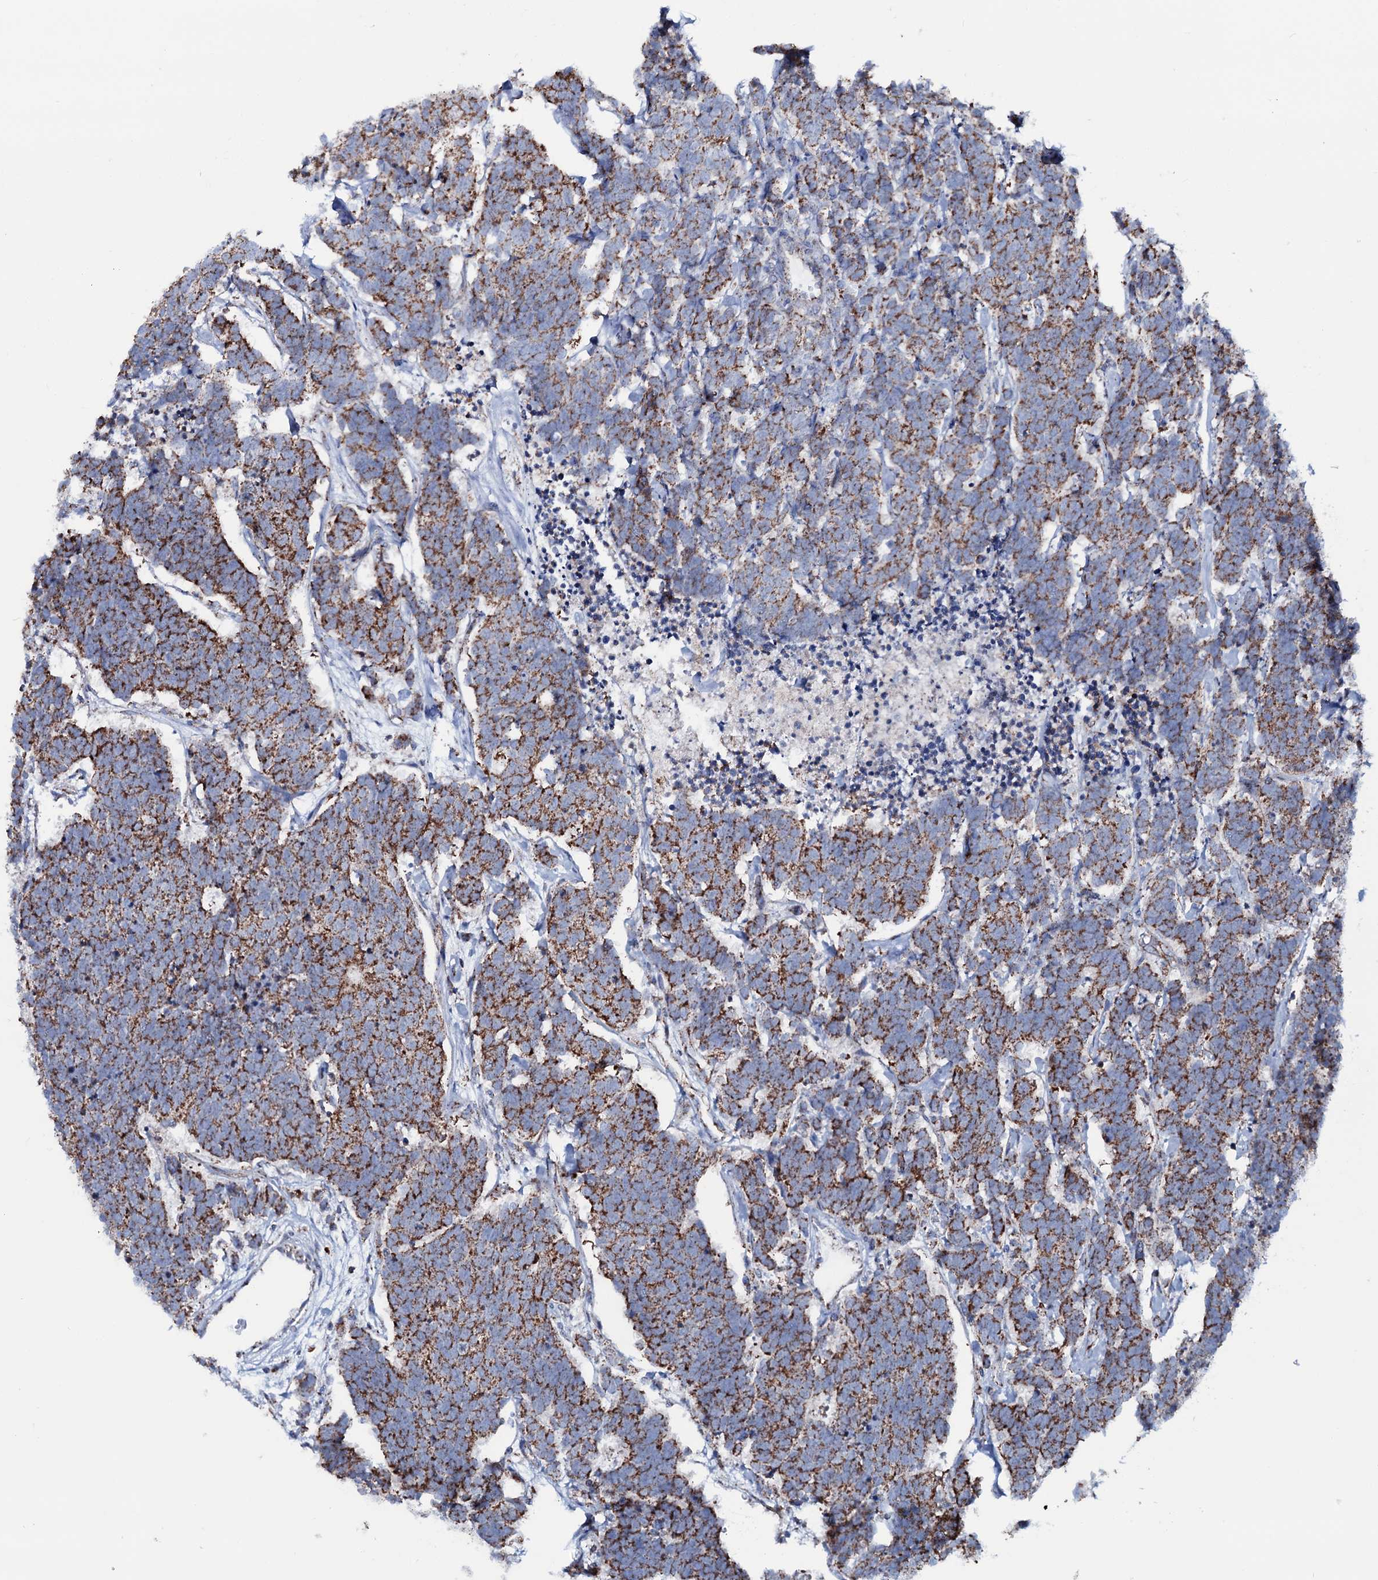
{"staining": {"intensity": "strong", "quantity": ">75%", "location": "cytoplasmic/membranous"}, "tissue": "carcinoid", "cell_type": "Tumor cells", "image_type": "cancer", "snomed": [{"axis": "morphology", "description": "Carcinoma, NOS"}, {"axis": "morphology", "description": "Carcinoid, malignant, NOS"}, {"axis": "topography", "description": "Urinary bladder"}], "caption": "Carcinoid tissue exhibits strong cytoplasmic/membranous staining in about >75% of tumor cells, visualized by immunohistochemistry.", "gene": "MRPS35", "patient": {"sex": "male", "age": 57}}